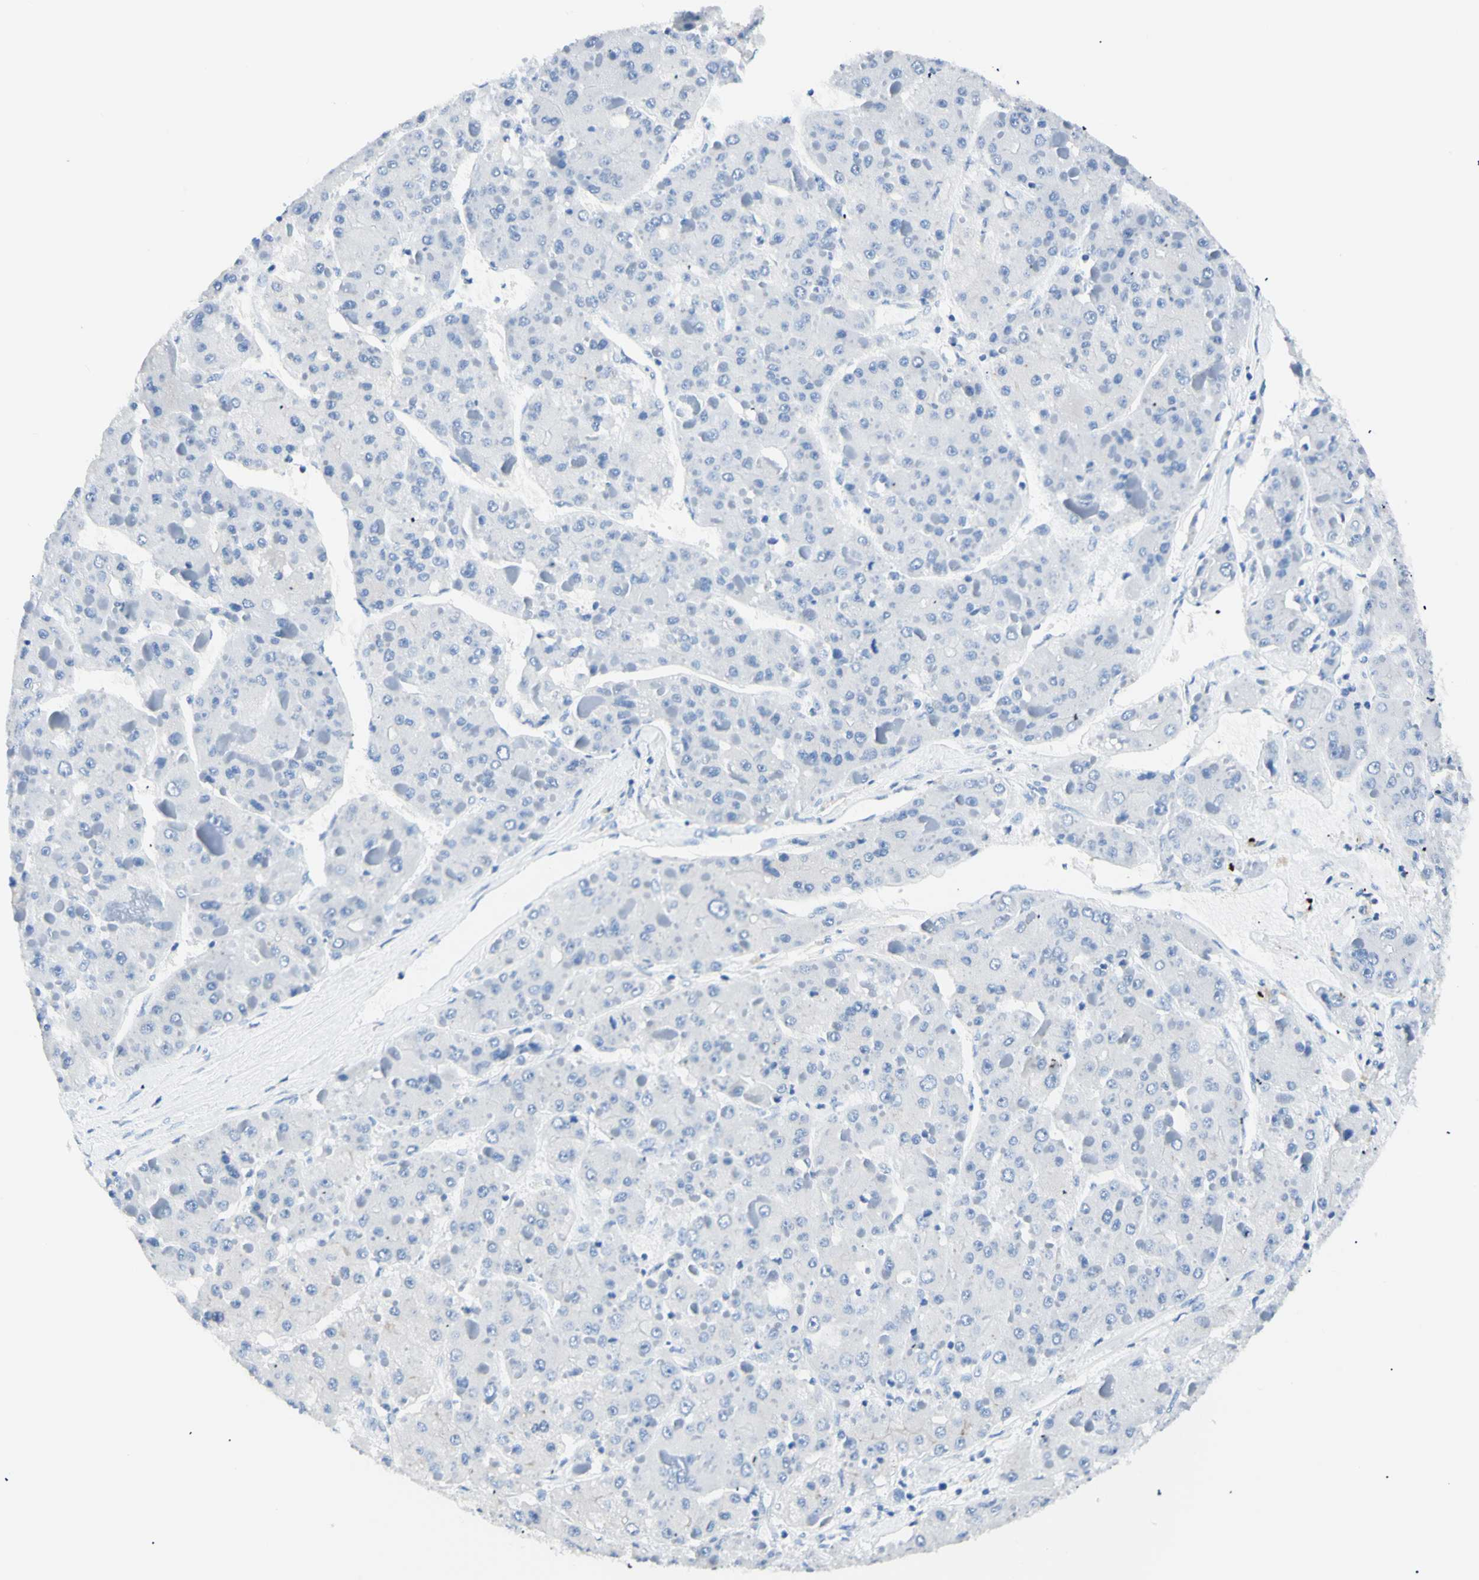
{"staining": {"intensity": "negative", "quantity": "none", "location": "none"}, "tissue": "liver cancer", "cell_type": "Tumor cells", "image_type": "cancer", "snomed": [{"axis": "morphology", "description": "Carcinoma, Hepatocellular, NOS"}, {"axis": "topography", "description": "Liver"}], "caption": "Image shows no protein positivity in tumor cells of liver cancer (hepatocellular carcinoma) tissue.", "gene": "HPCA", "patient": {"sex": "female", "age": 73}}